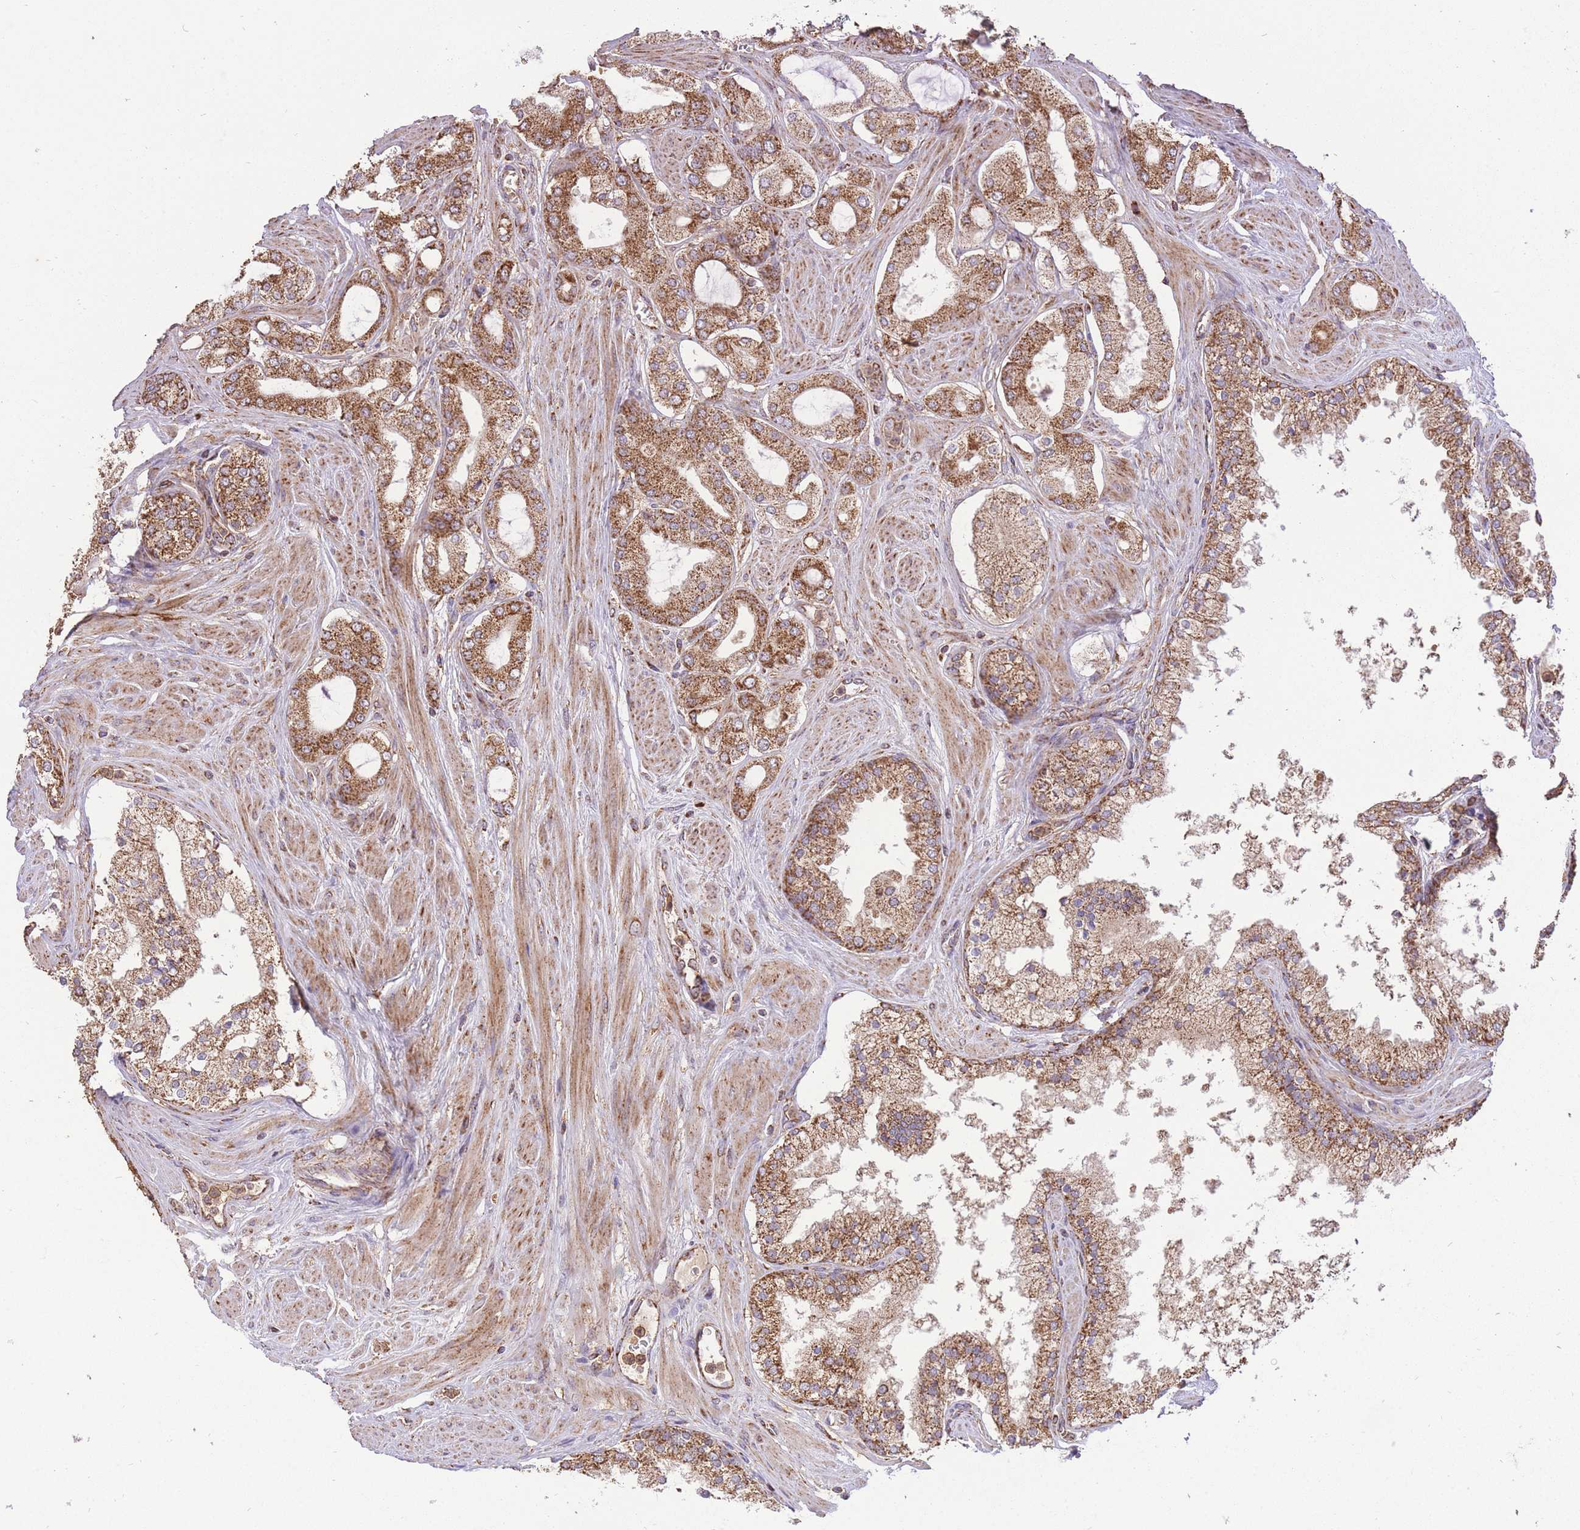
{"staining": {"intensity": "strong", "quantity": ">75%", "location": "cytoplasmic/membranous"}, "tissue": "prostate cancer", "cell_type": "Tumor cells", "image_type": "cancer", "snomed": [{"axis": "morphology", "description": "Adenocarcinoma, Low grade"}, {"axis": "topography", "description": "Prostate"}], "caption": "There is high levels of strong cytoplasmic/membranous expression in tumor cells of prostate adenocarcinoma (low-grade), as demonstrated by immunohistochemical staining (brown color).", "gene": "PREP", "patient": {"sex": "male", "age": 42}}